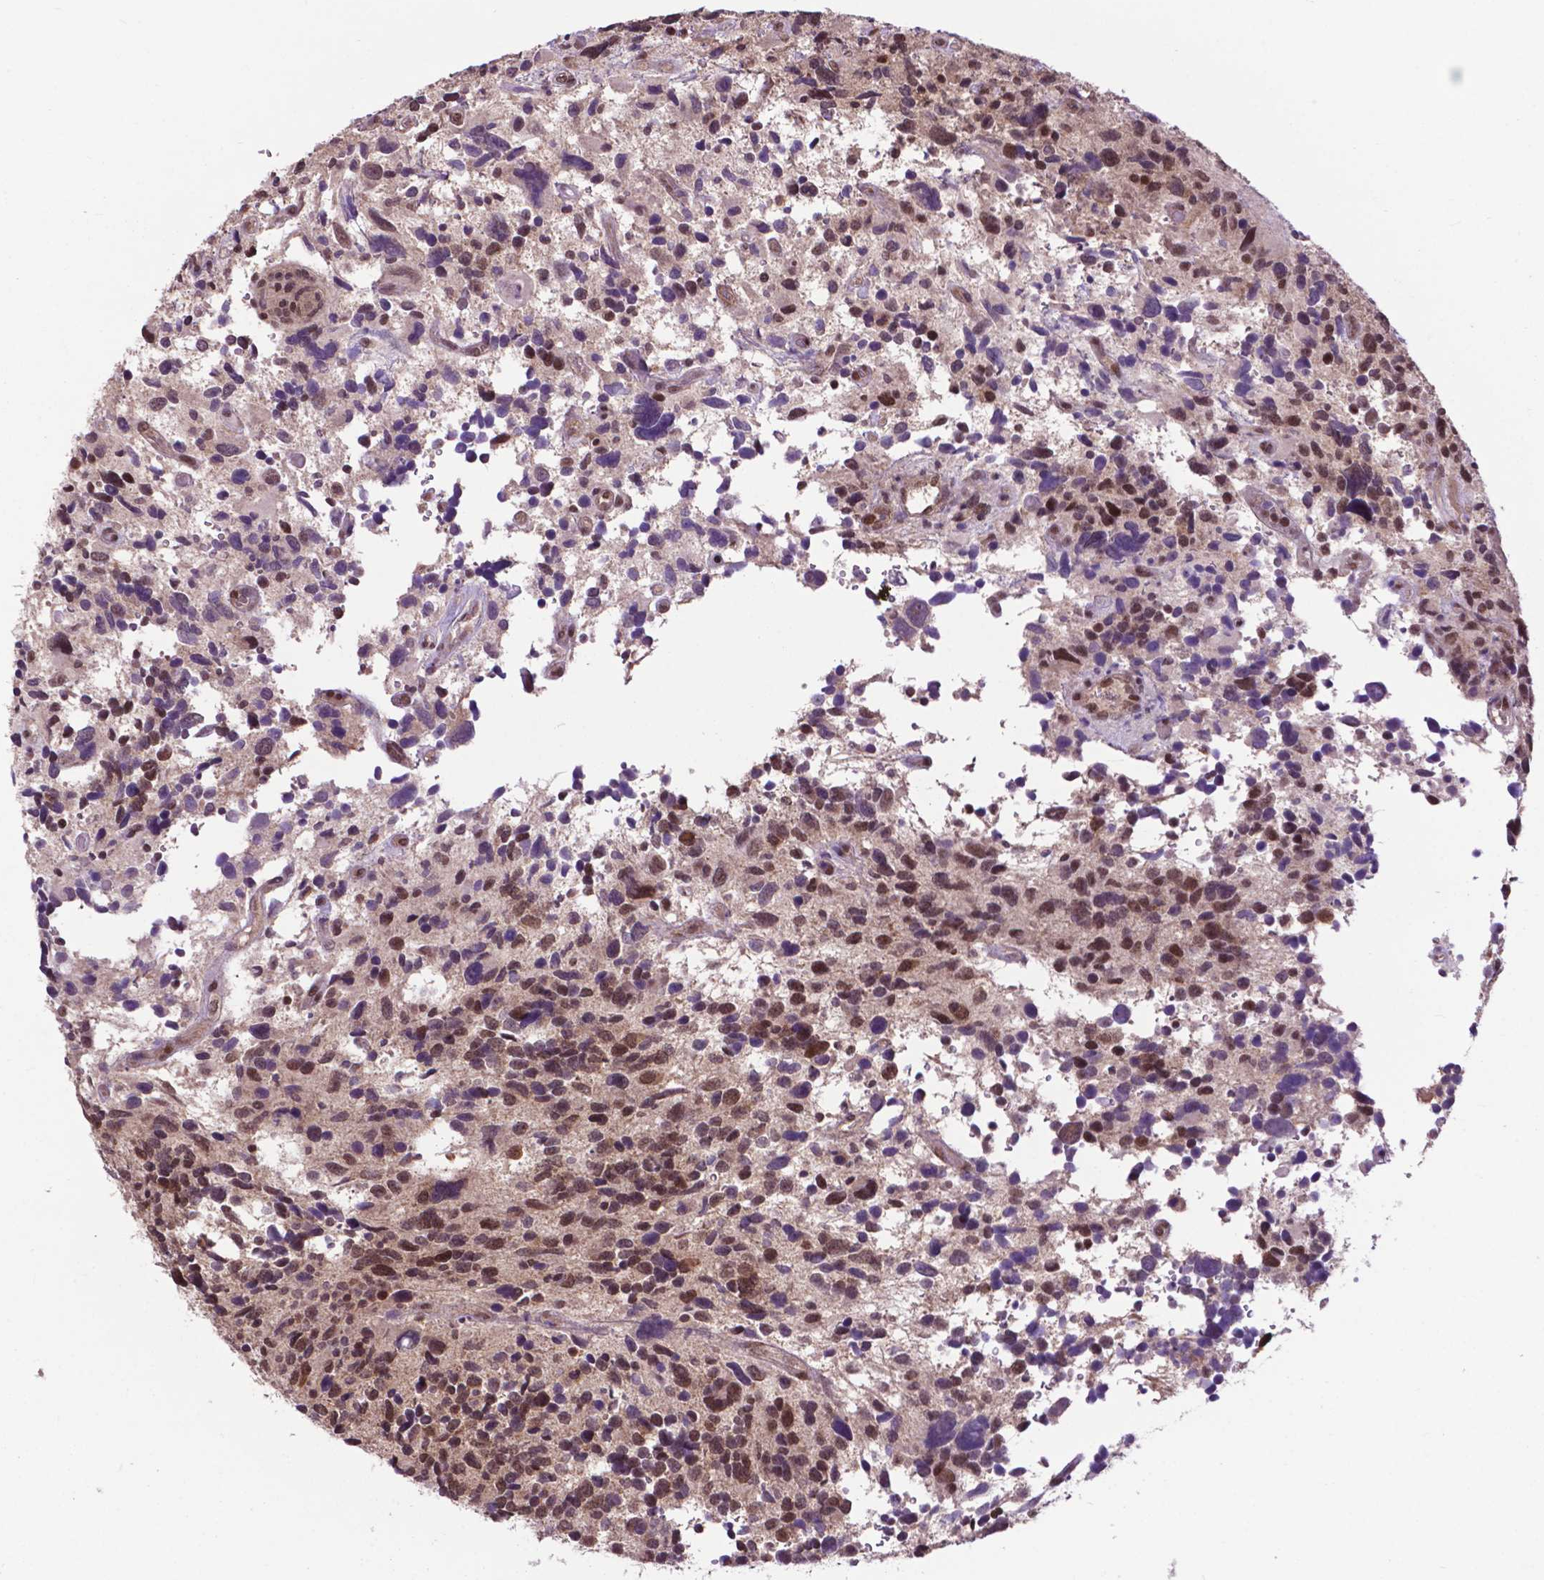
{"staining": {"intensity": "moderate", "quantity": ">75%", "location": "nuclear"}, "tissue": "glioma", "cell_type": "Tumor cells", "image_type": "cancer", "snomed": [{"axis": "morphology", "description": "Glioma, malignant, High grade"}, {"axis": "topography", "description": "Brain"}], "caption": "Protein expression analysis of glioma exhibits moderate nuclear expression in about >75% of tumor cells.", "gene": "FAF1", "patient": {"sex": "male", "age": 46}}